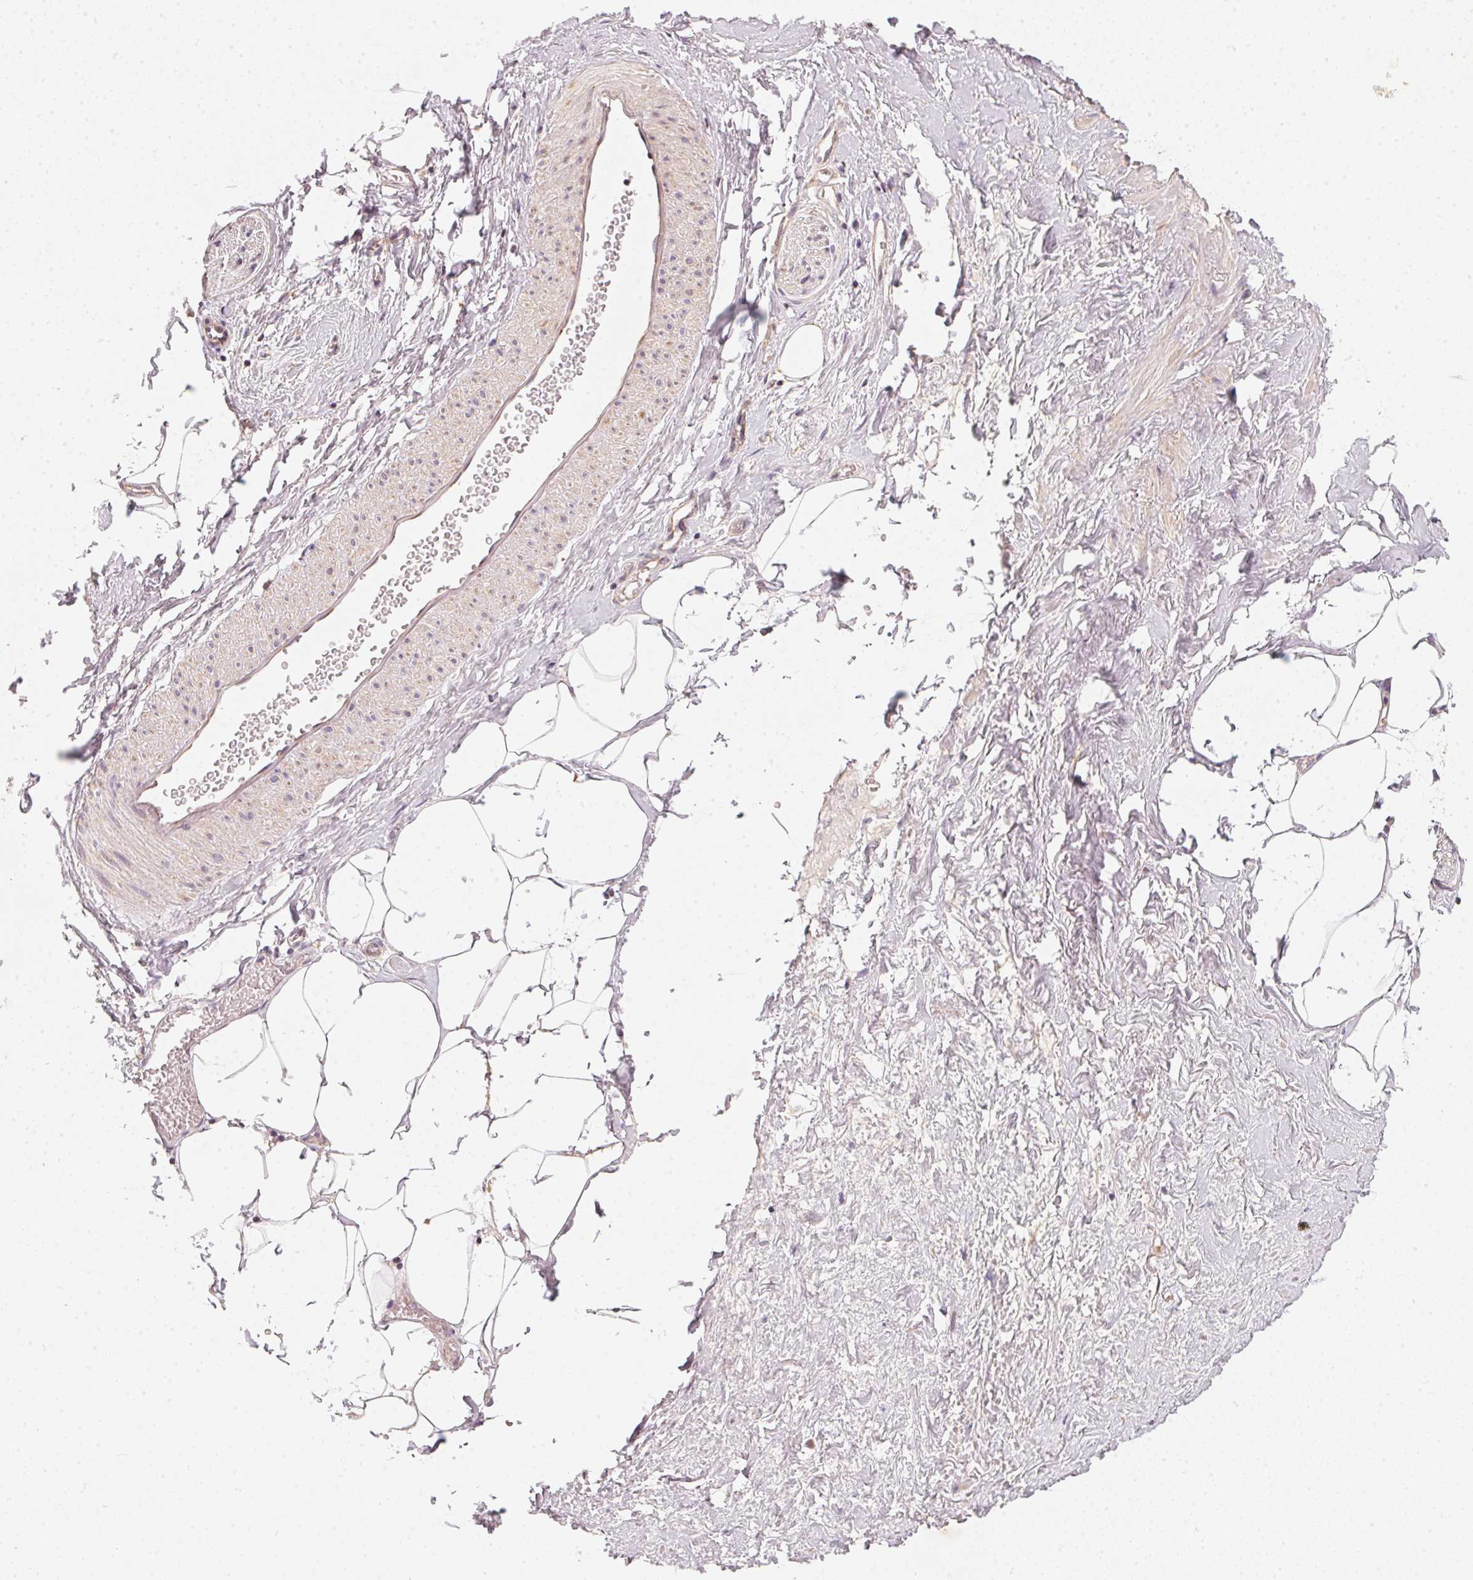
{"staining": {"intensity": "weak", "quantity": "25%-75%", "location": "cytoplasmic/membranous"}, "tissue": "adipose tissue", "cell_type": "Adipocytes", "image_type": "normal", "snomed": [{"axis": "morphology", "description": "Normal tissue, NOS"}, {"axis": "topography", "description": "Prostate"}, {"axis": "topography", "description": "Peripheral nerve tissue"}], "caption": "High-magnification brightfield microscopy of unremarkable adipose tissue stained with DAB (3,3'-diaminobenzidine) (brown) and counterstained with hematoxylin (blue). adipocytes exhibit weak cytoplasmic/membranous positivity is identified in about25%-75% of cells. (Brightfield microscopy of DAB IHC at high magnification).", "gene": "MATCAP1", "patient": {"sex": "male", "age": 55}}